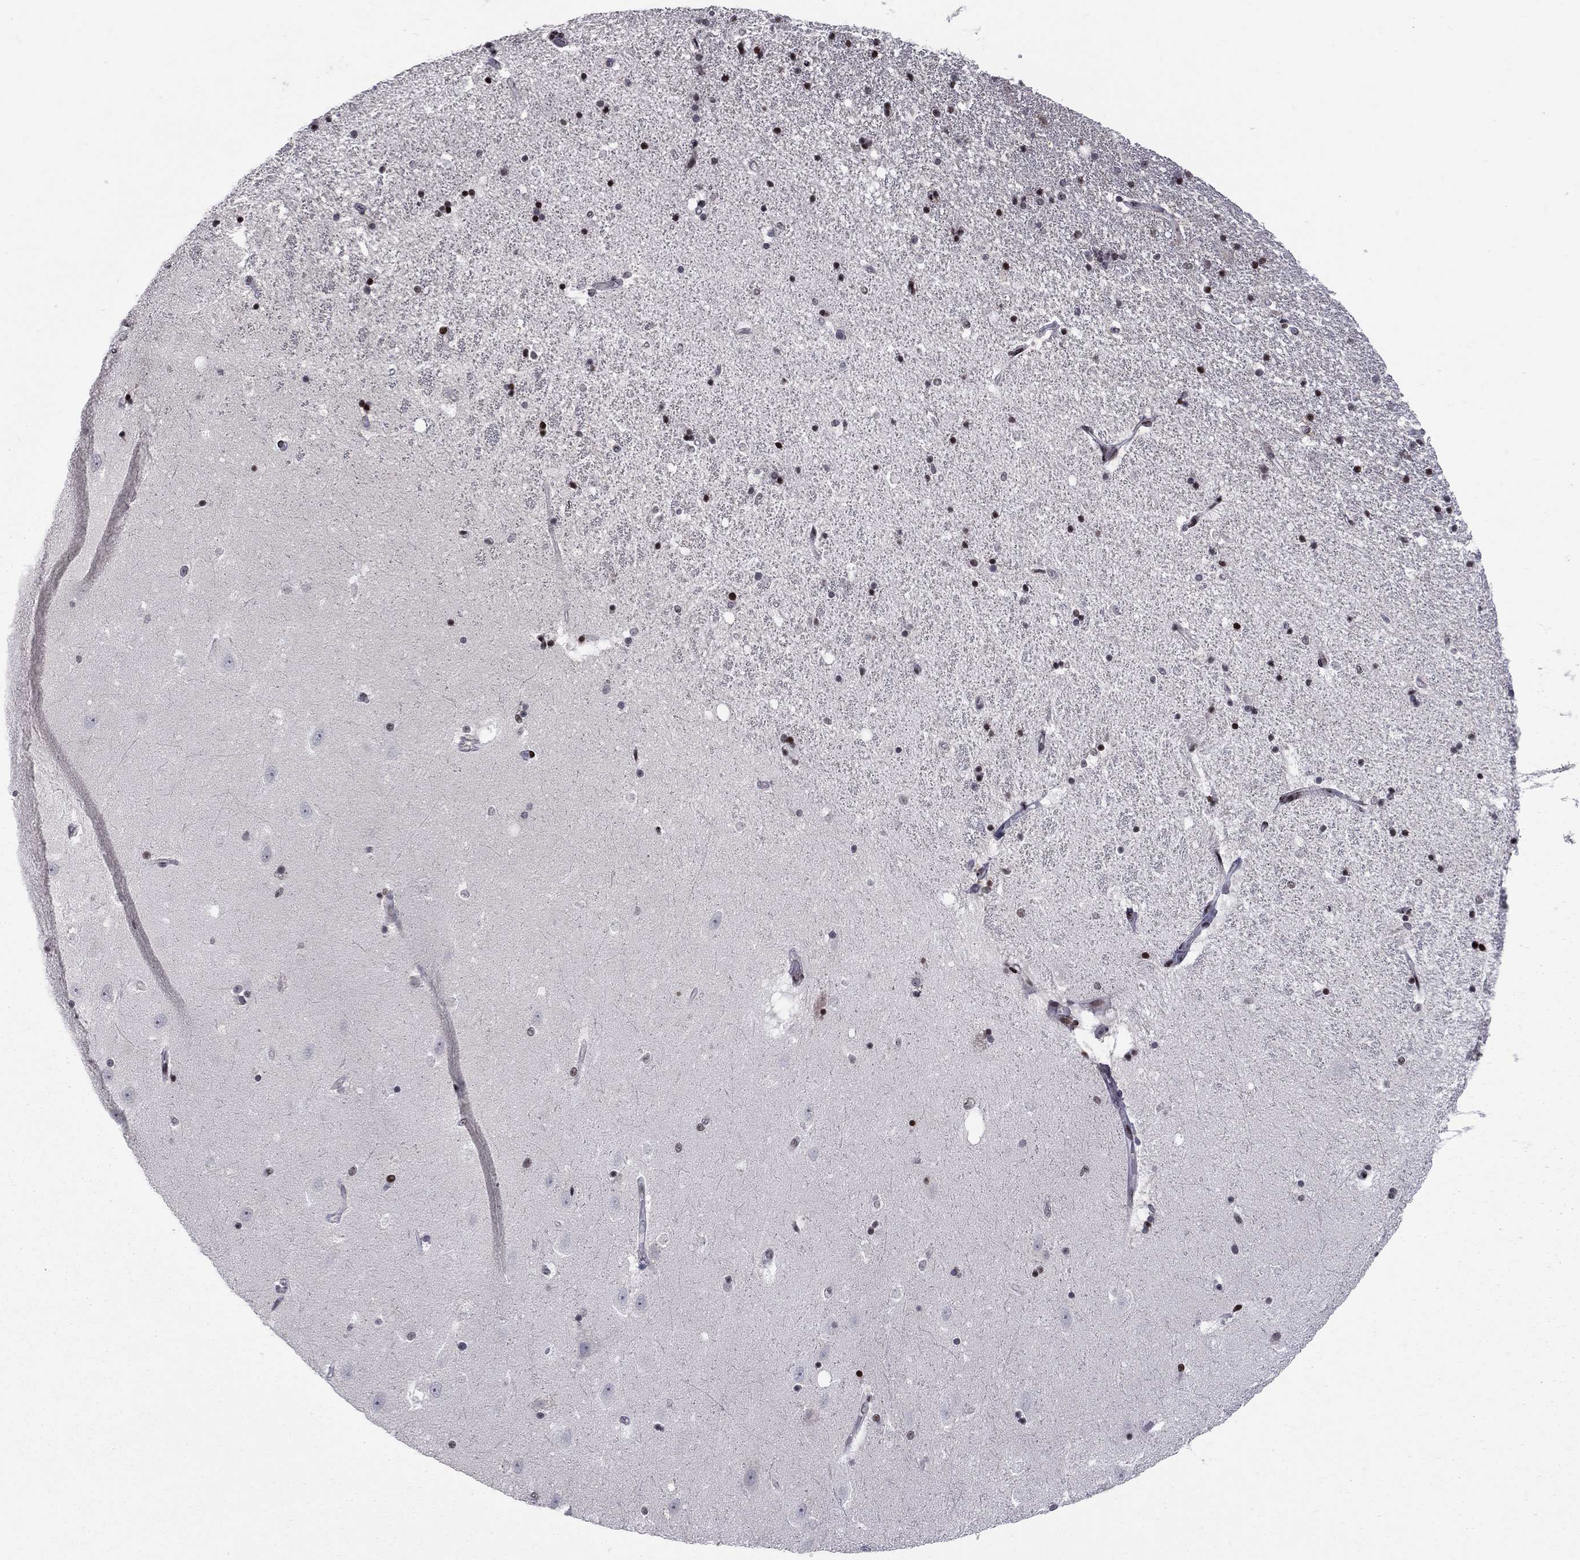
{"staining": {"intensity": "moderate", "quantity": ">75%", "location": "nuclear"}, "tissue": "hippocampus", "cell_type": "Glial cells", "image_type": "normal", "snomed": [{"axis": "morphology", "description": "Normal tissue, NOS"}, {"axis": "topography", "description": "Hippocampus"}], "caption": "Brown immunohistochemical staining in benign hippocampus reveals moderate nuclear positivity in approximately >75% of glial cells.", "gene": "RNASEH2C", "patient": {"sex": "male", "age": 49}}